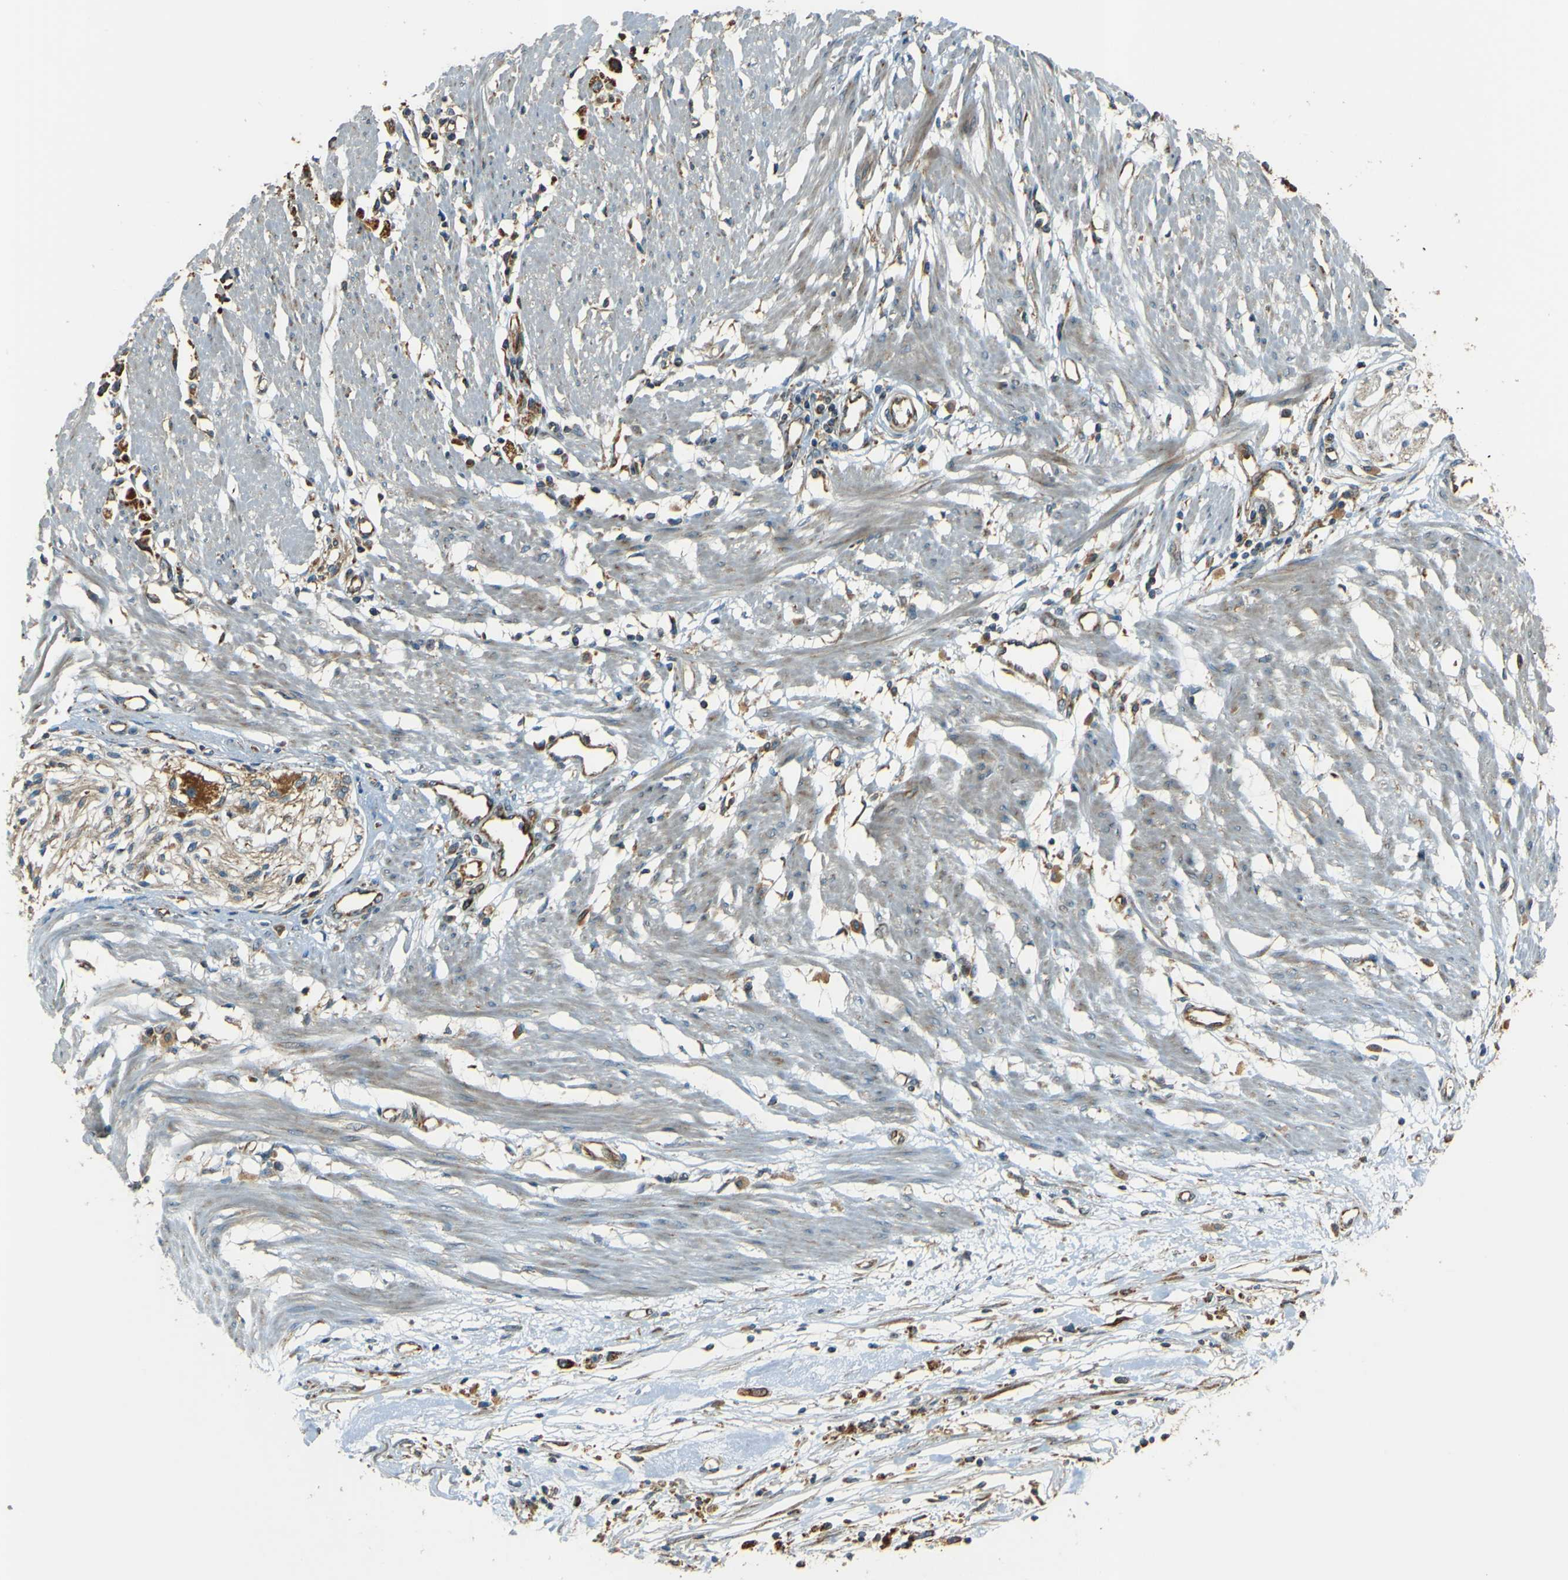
{"staining": {"intensity": "strong", "quantity": ">75%", "location": "cytoplasmic/membranous"}, "tissue": "stomach cancer", "cell_type": "Tumor cells", "image_type": "cancer", "snomed": [{"axis": "morphology", "description": "Adenocarcinoma, NOS"}, {"axis": "topography", "description": "Stomach"}], "caption": "Protein staining reveals strong cytoplasmic/membranous staining in approximately >75% of tumor cells in stomach adenocarcinoma.", "gene": "DNAJC5", "patient": {"sex": "female", "age": 59}}